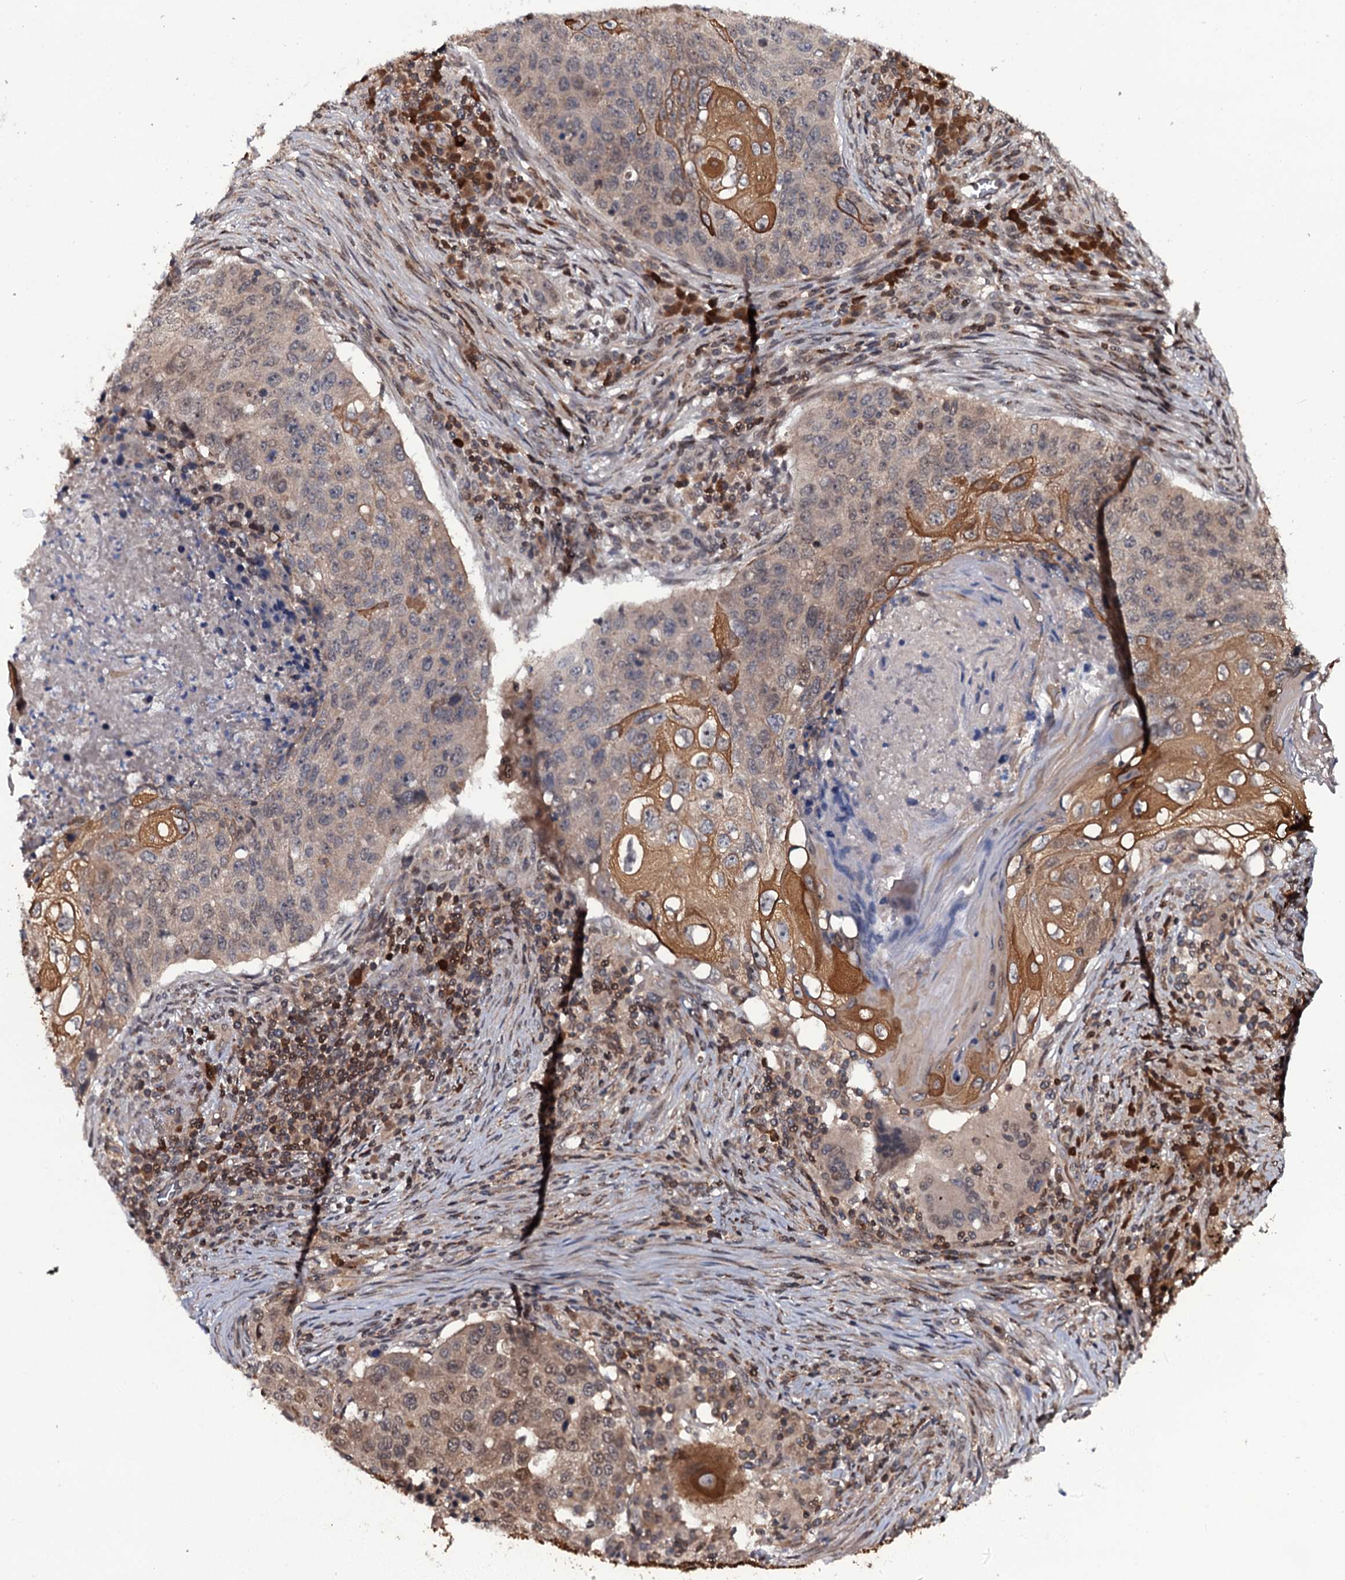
{"staining": {"intensity": "moderate", "quantity": "25%-75%", "location": "cytoplasmic/membranous,nuclear"}, "tissue": "lung cancer", "cell_type": "Tumor cells", "image_type": "cancer", "snomed": [{"axis": "morphology", "description": "Squamous cell carcinoma, NOS"}, {"axis": "topography", "description": "Lung"}], "caption": "Immunohistochemistry photomicrograph of lung squamous cell carcinoma stained for a protein (brown), which demonstrates medium levels of moderate cytoplasmic/membranous and nuclear expression in about 25%-75% of tumor cells.", "gene": "HDDC3", "patient": {"sex": "female", "age": 63}}